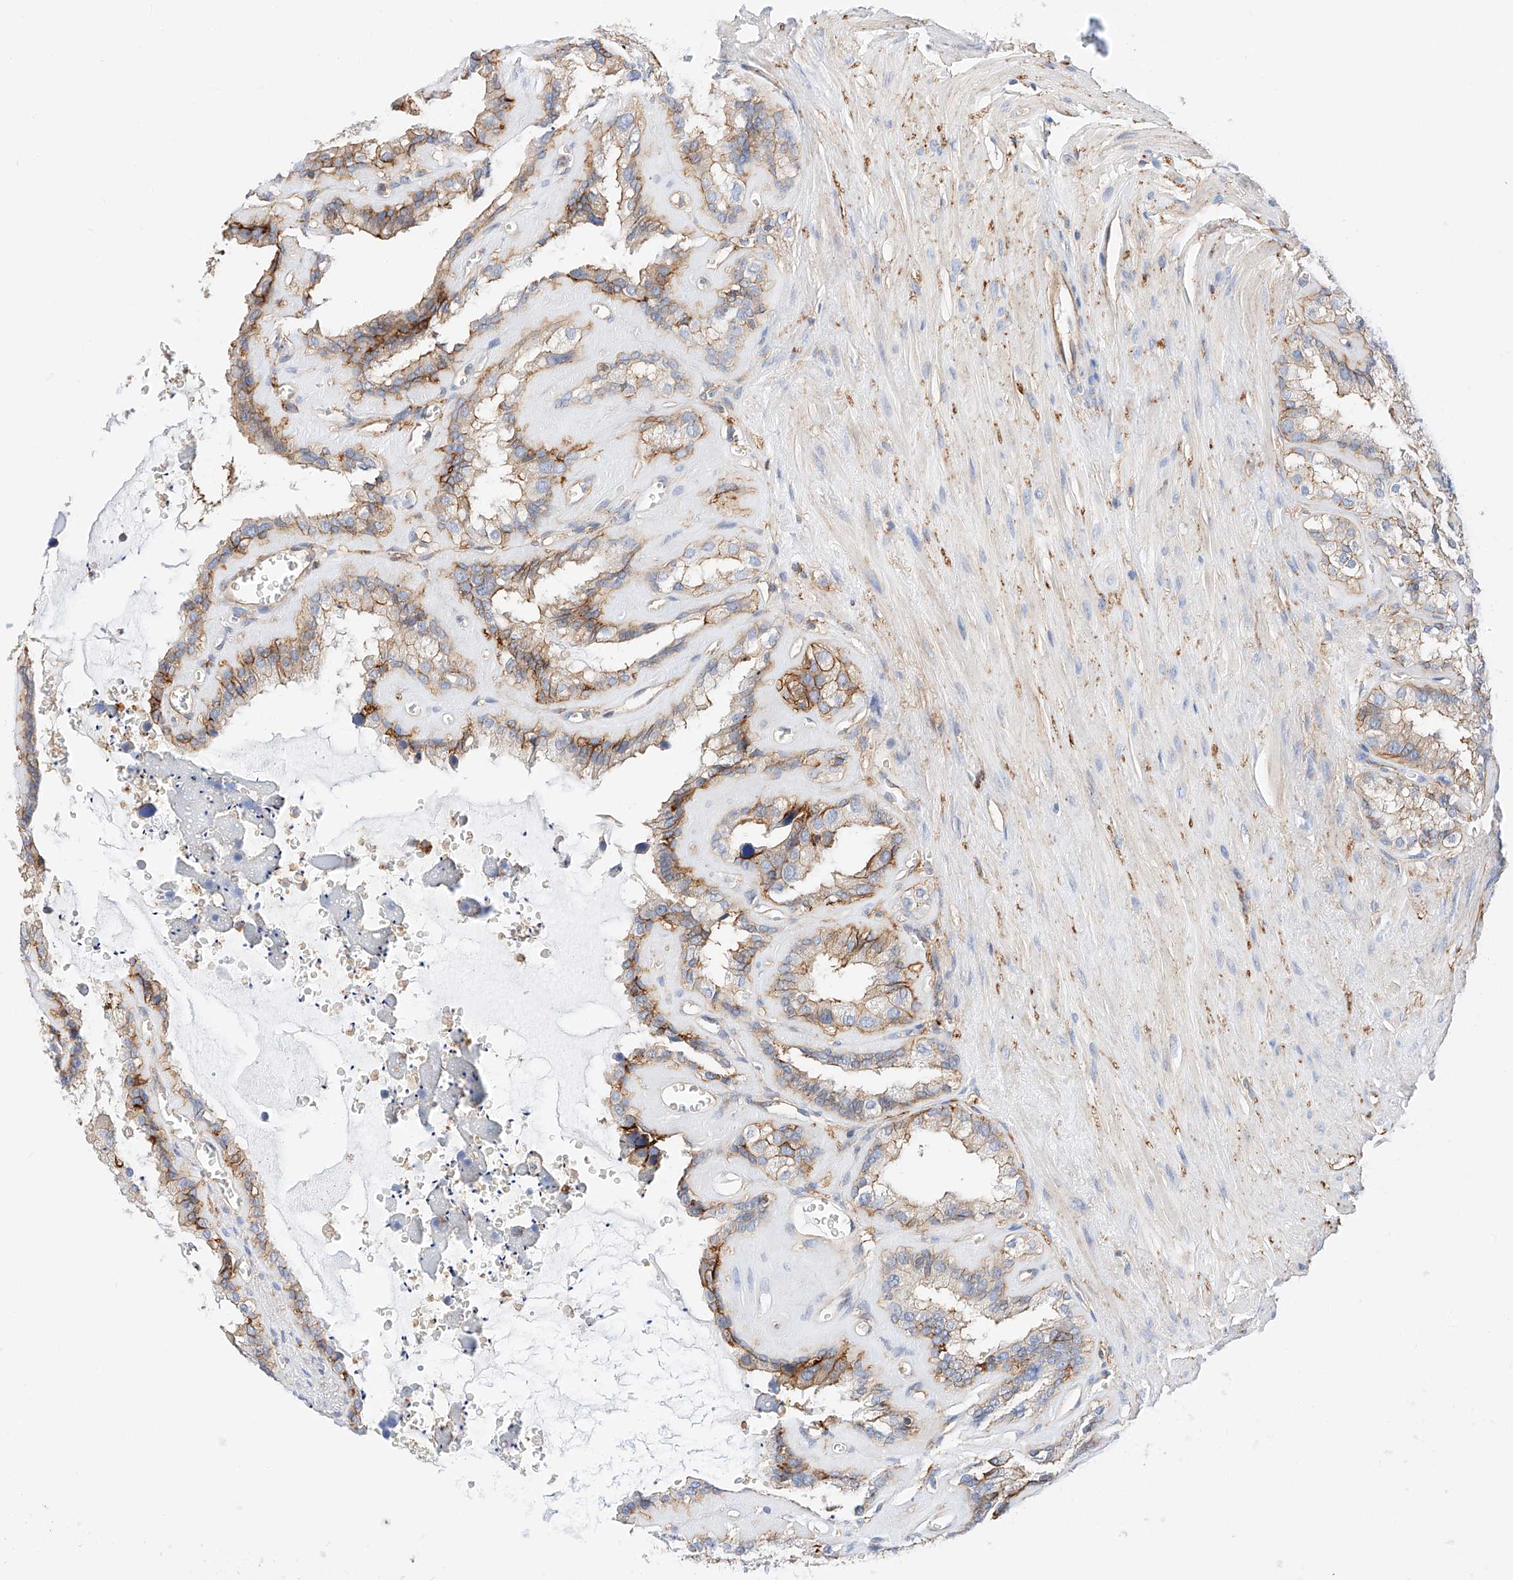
{"staining": {"intensity": "moderate", "quantity": ">75%", "location": "cytoplasmic/membranous"}, "tissue": "seminal vesicle", "cell_type": "Glandular cells", "image_type": "normal", "snomed": [{"axis": "morphology", "description": "Normal tissue, NOS"}, {"axis": "topography", "description": "Prostate"}, {"axis": "topography", "description": "Seminal veicle"}], "caption": "The micrograph shows immunohistochemical staining of benign seminal vesicle. There is moderate cytoplasmic/membranous expression is seen in approximately >75% of glandular cells.", "gene": "ENSG00000259132", "patient": {"sex": "male", "age": 59}}